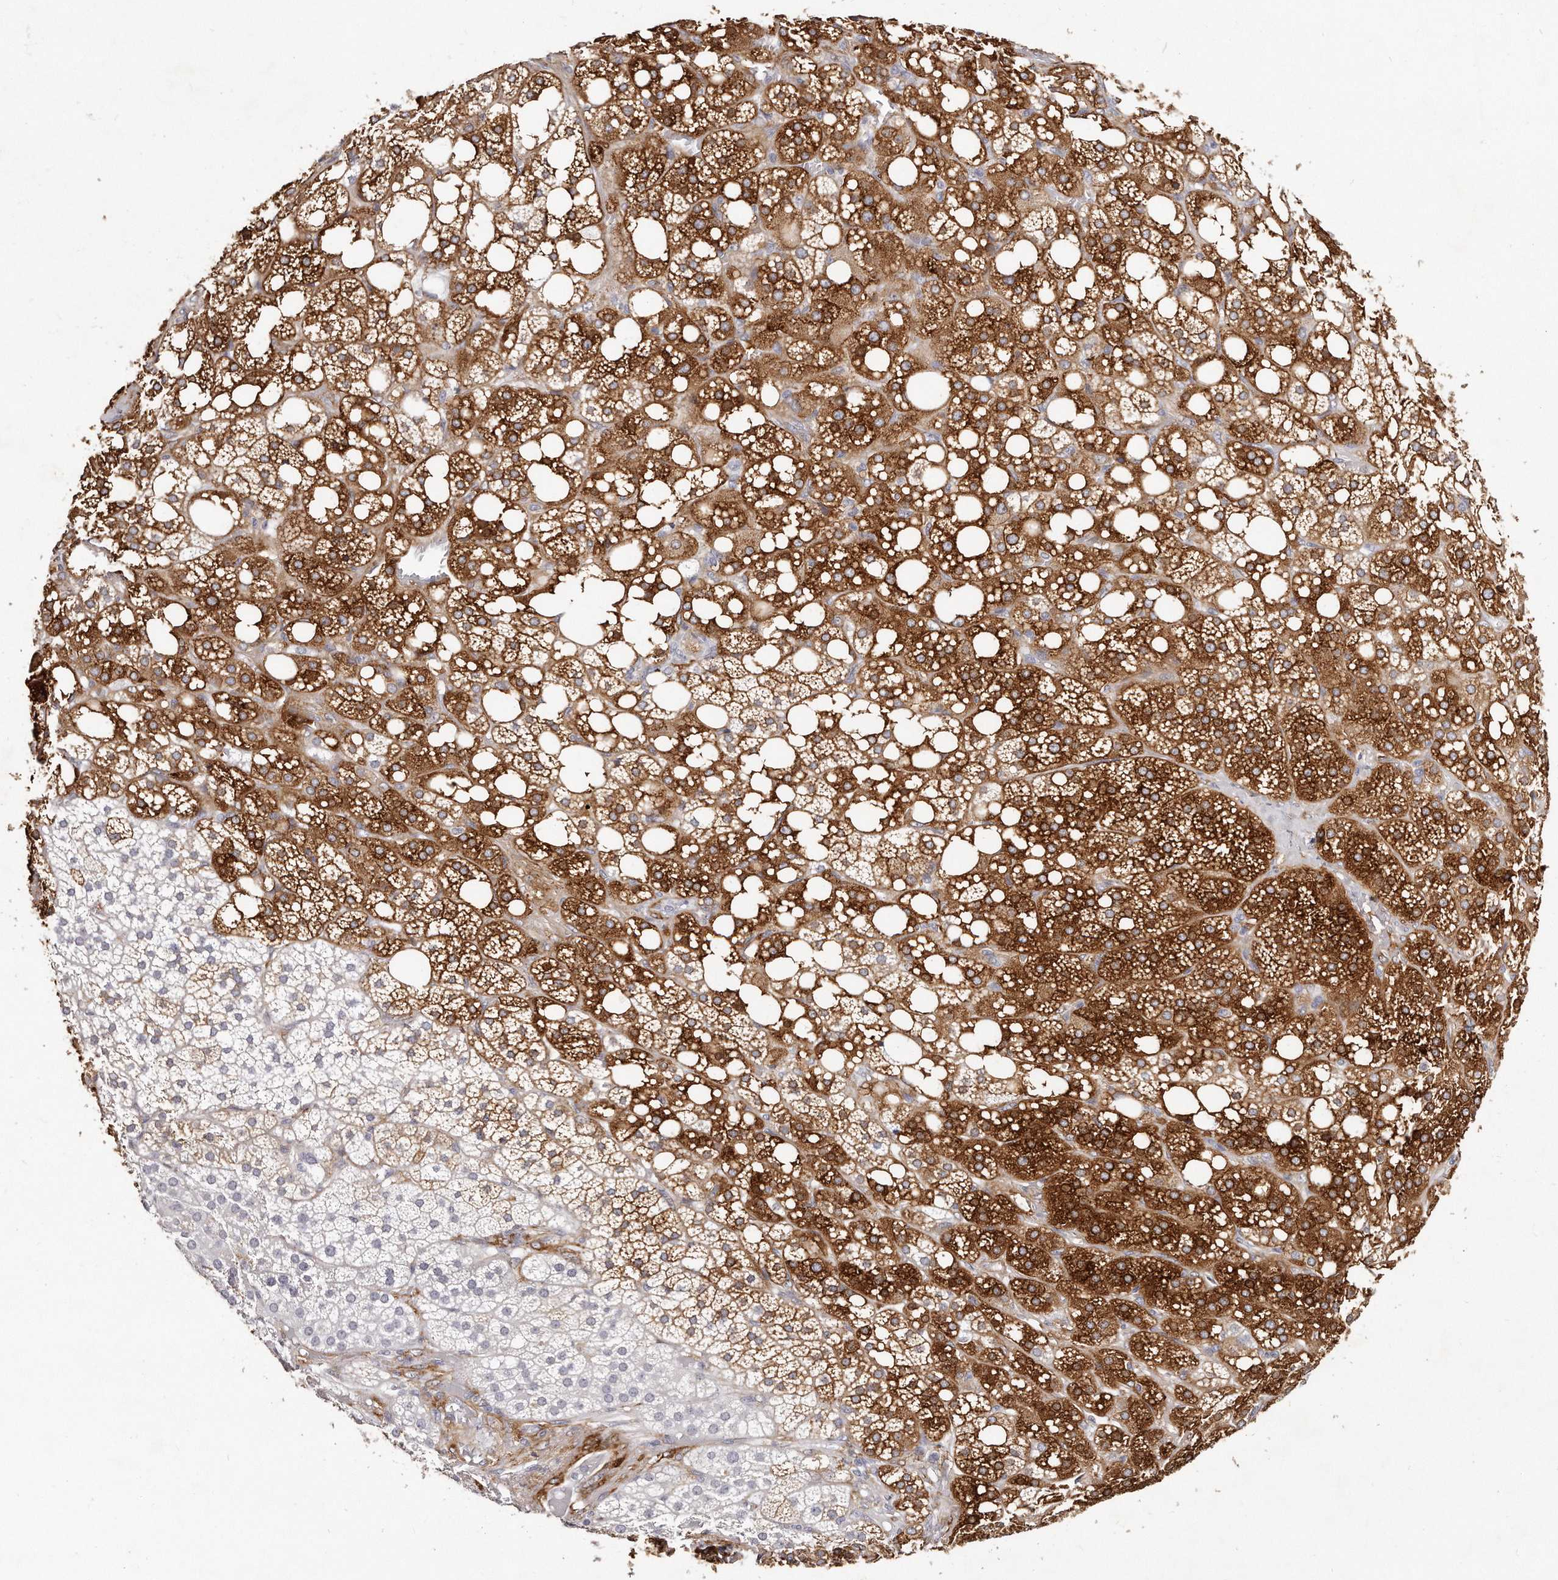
{"staining": {"intensity": "strong", "quantity": "25%-75%", "location": "cytoplasmic/membranous"}, "tissue": "adrenal gland", "cell_type": "Glandular cells", "image_type": "normal", "snomed": [{"axis": "morphology", "description": "Normal tissue, NOS"}, {"axis": "topography", "description": "Adrenal gland"}], "caption": "Brown immunohistochemical staining in normal human adrenal gland displays strong cytoplasmic/membranous expression in about 25%-75% of glandular cells. (DAB IHC, brown staining for protein, blue staining for nuclei).", "gene": "LMOD1", "patient": {"sex": "female", "age": 59}}